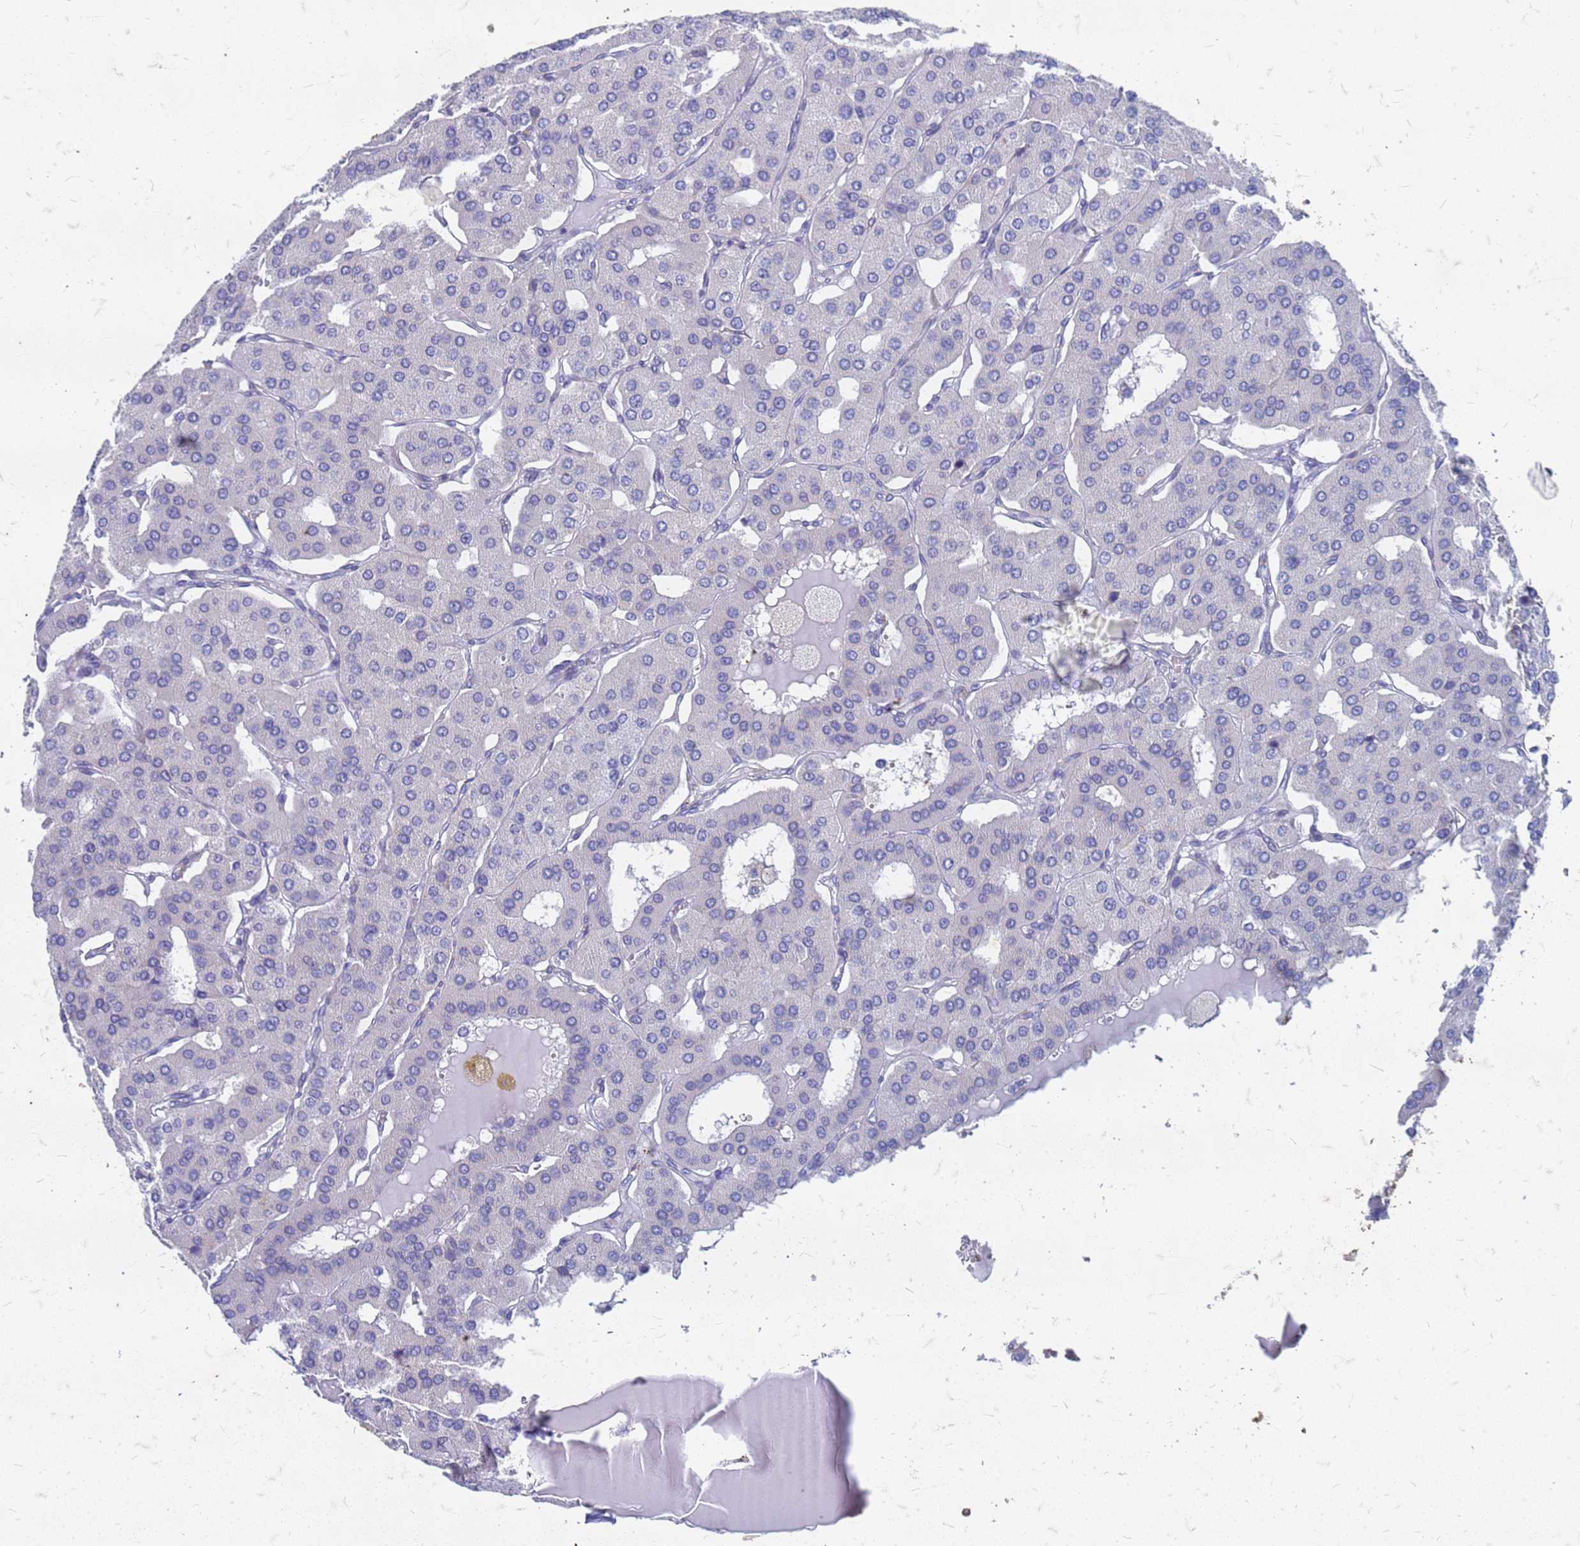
{"staining": {"intensity": "negative", "quantity": "none", "location": "none"}, "tissue": "parathyroid gland", "cell_type": "Glandular cells", "image_type": "normal", "snomed": [{"axis": "morphology", "description": "Normal tissue, NOS"}, {"axis": "morphology", "description": "Adenoma, NOS"}, {"axis": "topography", "description": "Parathyroid gland"}], "caption": "Immunohistochemical staining of benign human parathyroid gland shows no significant positivity in glandular cells. (Stains: DAB (3,3'-diaminobenzidine) immunohistochemistry with hematoxylin counter stain, Microscopy: brightfield microscopy at high magnification).", "gene": "TRIM64B", "patient": {"sex": "female", "age": 86}}